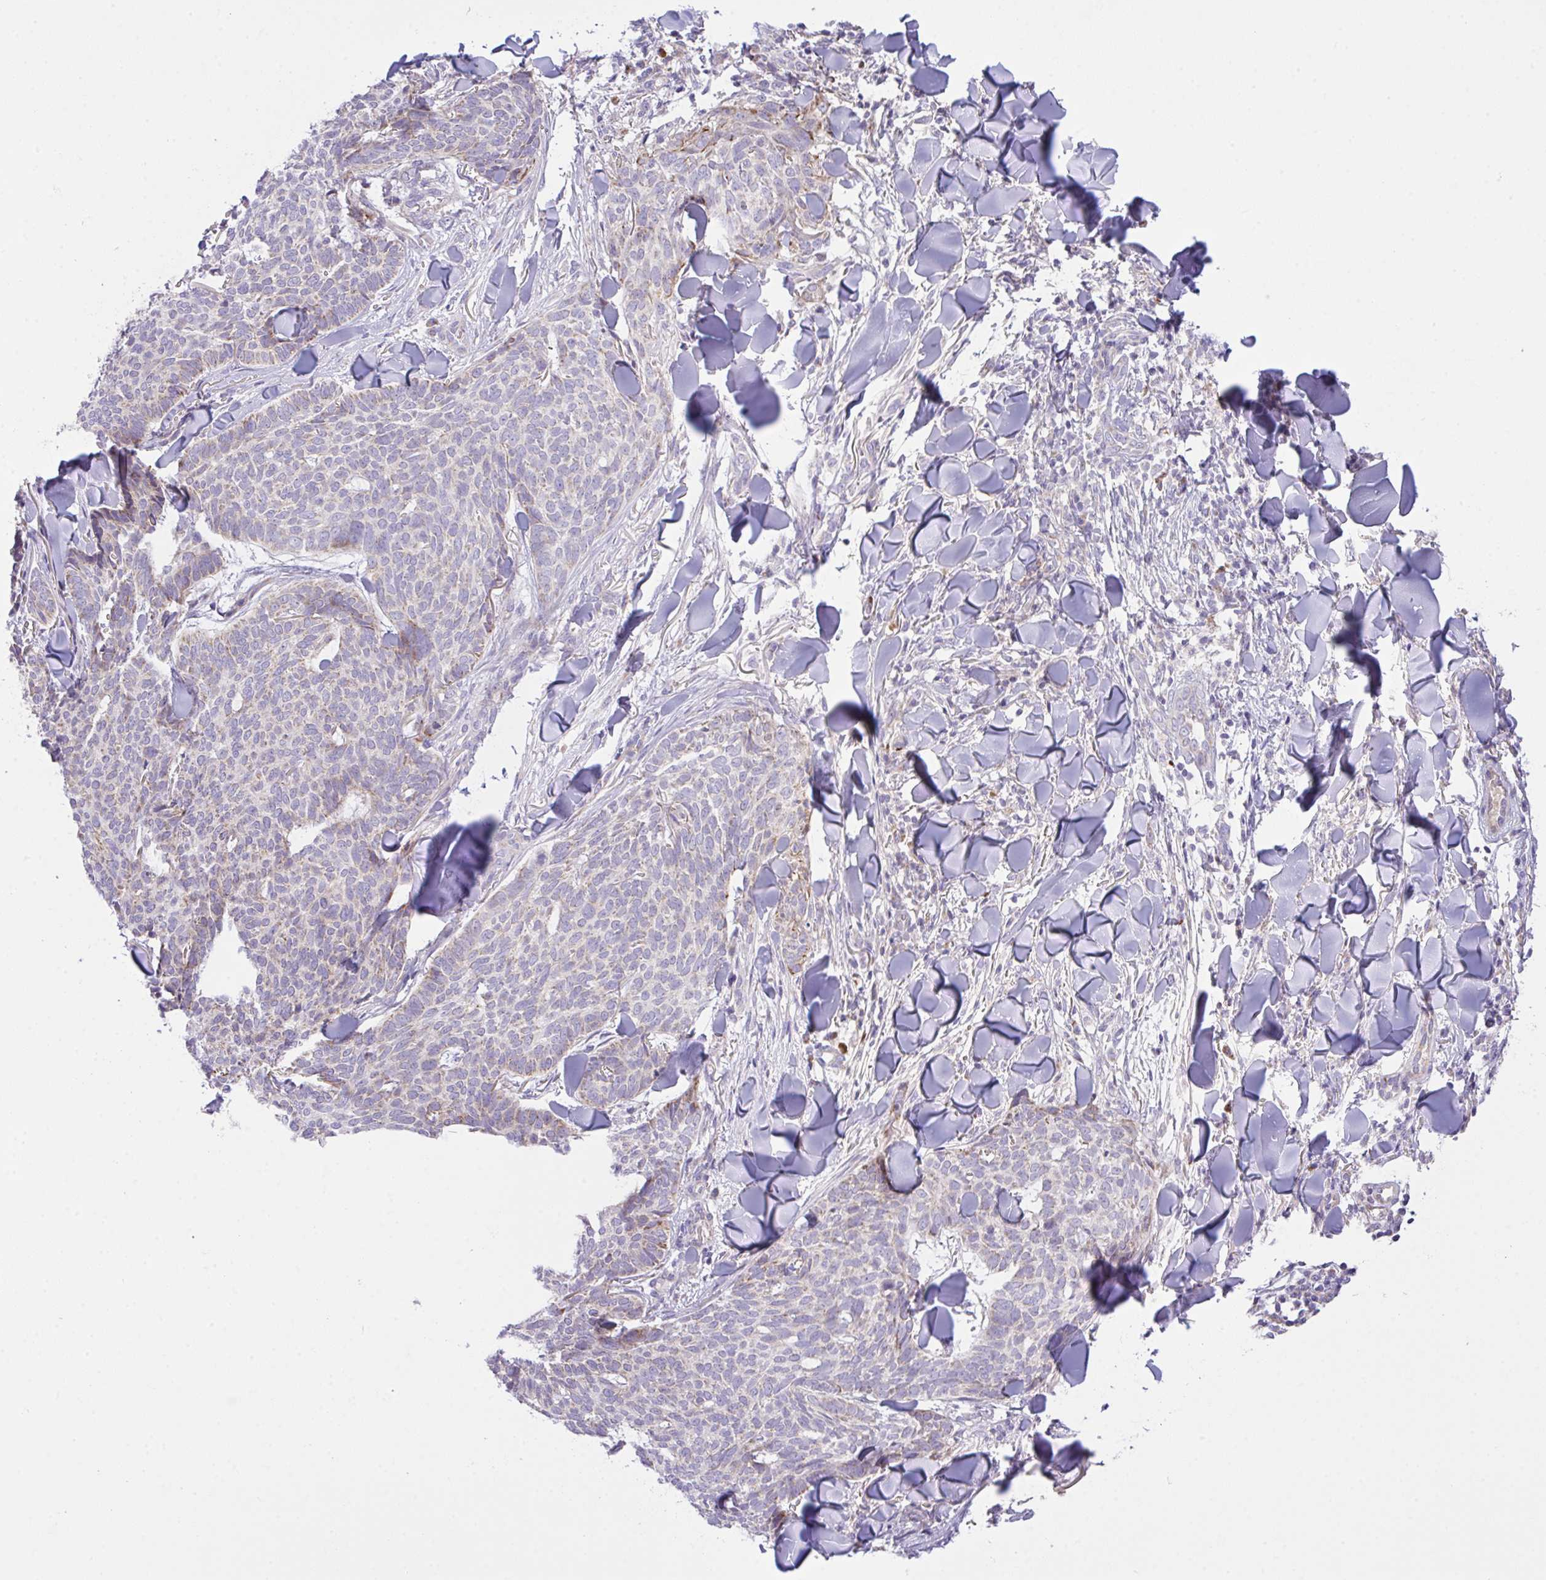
{"staining": {"intensity": "moderate", "quantity": "<25%", "location": "cytoplasmic/membranous"}, "tissue": "skin cancer", "cell_type": "Tumor cells", "image_type": "cancer", "snomed": [{"axis": "morphology", "description": "Normal tissue, NOS"}, {"axis": "morphology", "description": "Basal cell carcinoma"}, {"axis": "topography", "description": "Skin"}], "caption": "About <25% of tumor cells in skin cancer (basal cell carcinoma) show moderate cytoplasmic/membranous protein staining as visualized by brown immunohistochemical staining.", "gene": "CHDH", "patient": {"sex": "male", "age": 50}}